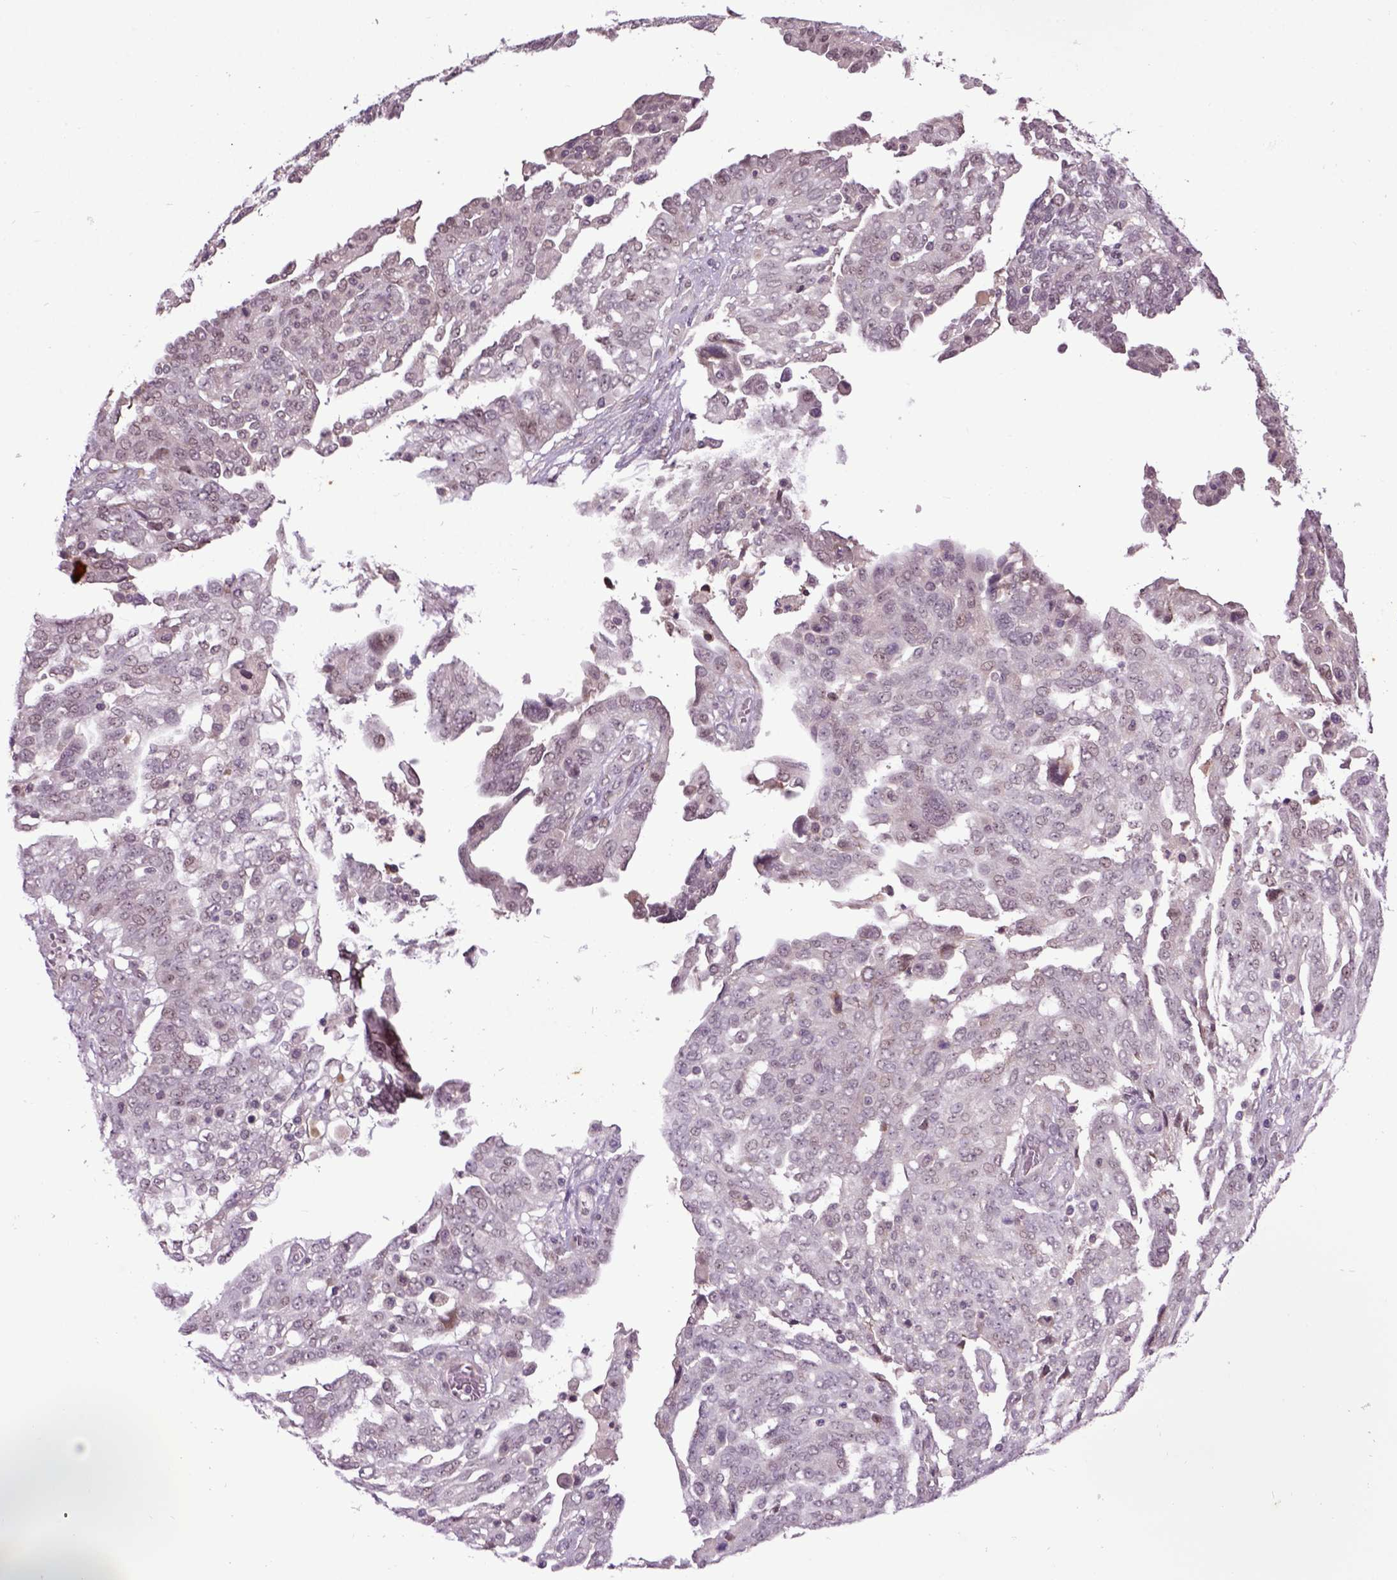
{"staining": {"intensity": "negative", "quantity": "none", "location": "none"}, "tissue": "ovarian cancer", "cell_type": "Tumor cells", "image_type": "cancer", "snomed": [{"axis": "morphology", "description": "Cystadenocarcinoma, serous, NOS"}, {"axis": "topography", "description": "Ovary"}], "caption": "IHC histopathology image of neoplastic tissue: human serous cystadenocarcinoma (ovarian) stained with DAB (3,3'-diaminobenzidine) shows no significant protein positivity in tumor cells. (Brightfield microscopy of DAB (3,3'-diaminobenzidine) immunohistochemistry at high magnification).", "gene": "RAB43", "patient": {"sex": "female", "age": 67}}